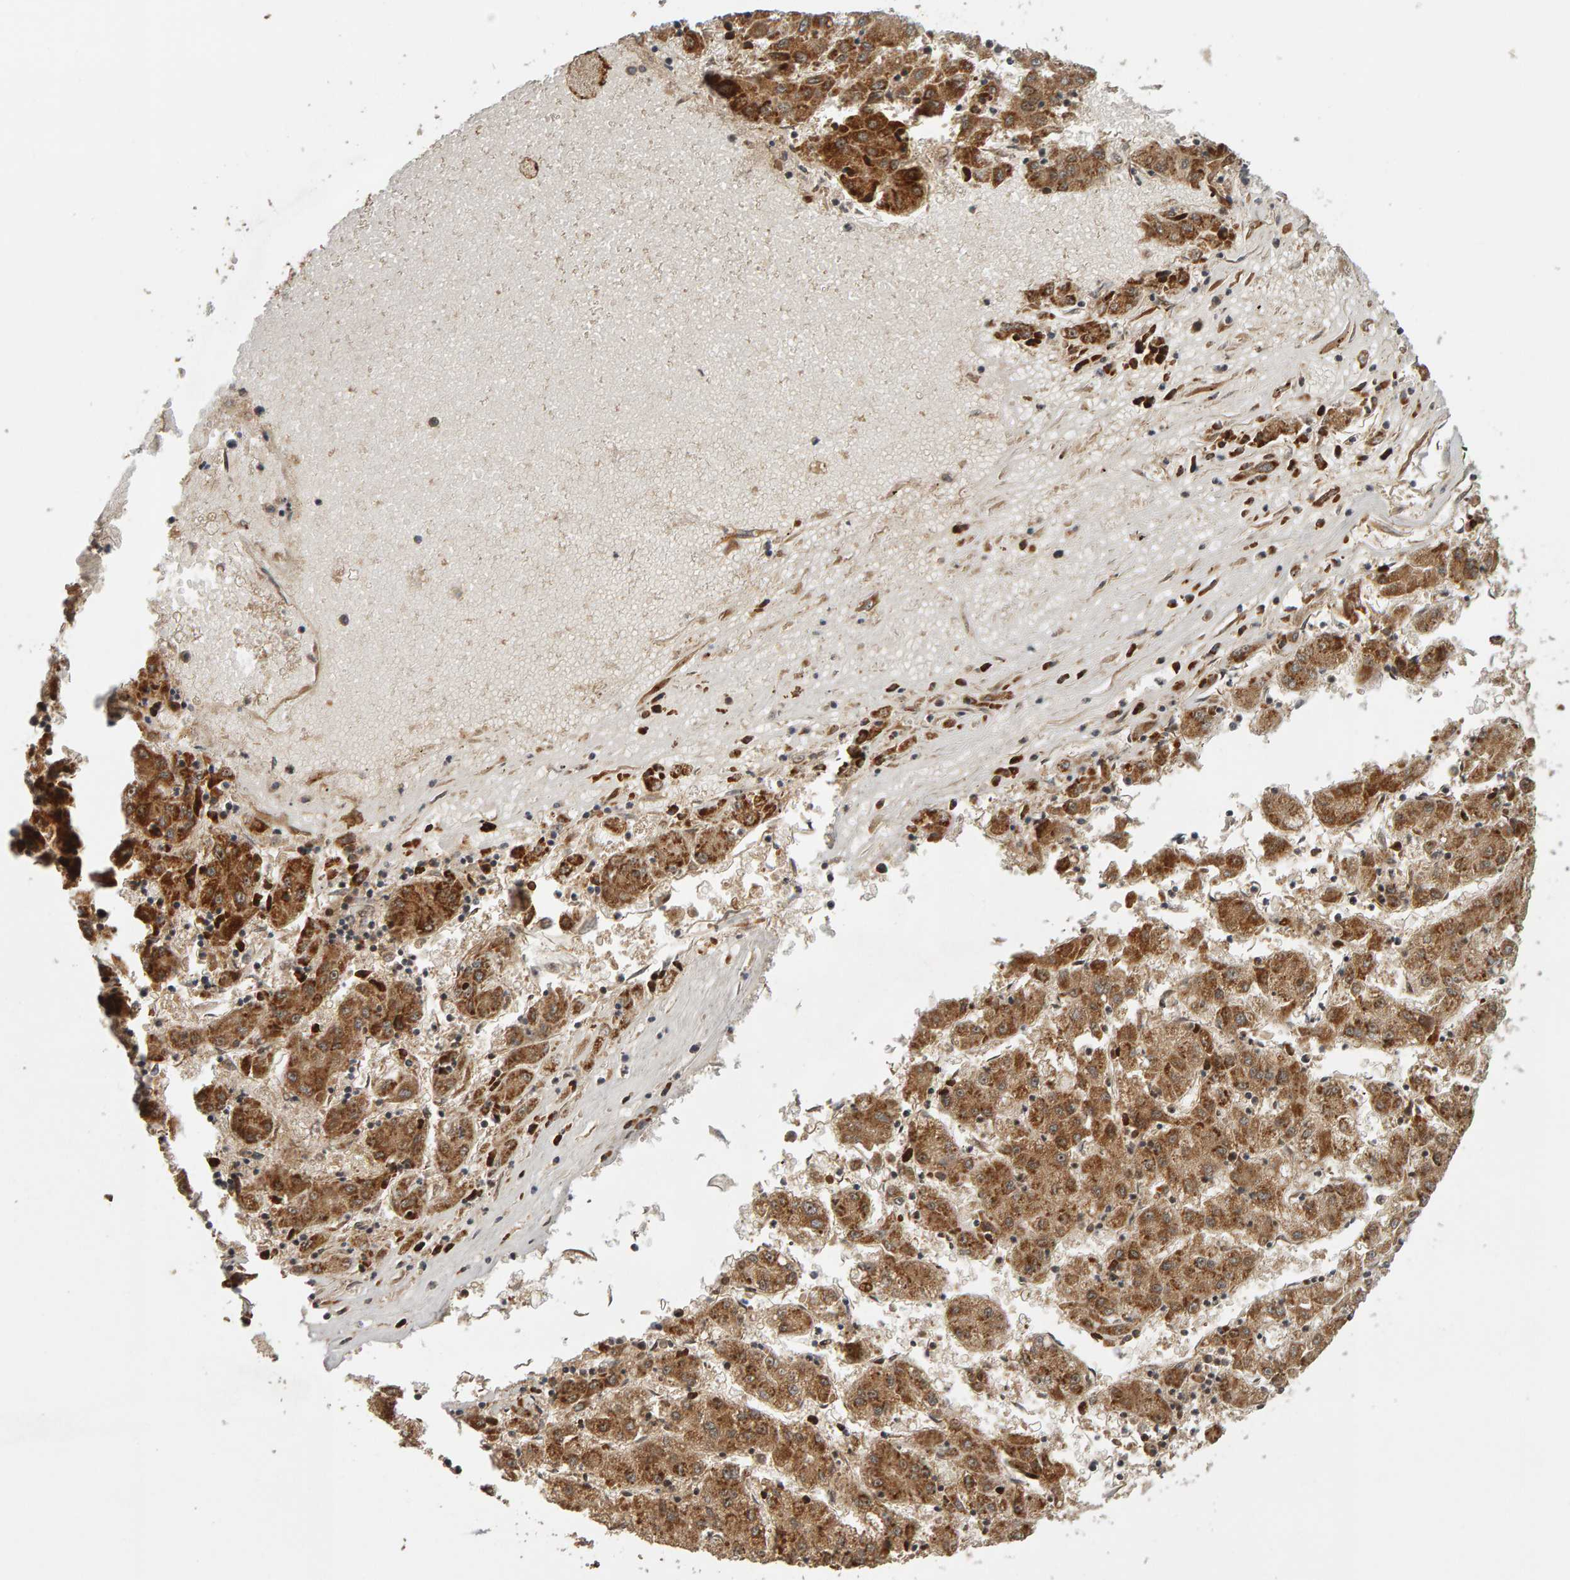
{"staining": {"intensity": "moderate", "quantity": ">75%", "location": "cytoplasmic/membranous"}, "tissue": "liver cancer", "cell_type": "Tumor cells", "image_type": "cancer", "snomed": [{"axis": "morphology", "description": "Carcinoma, Hepatocellular, NOS"}, {"axis": "topography", "description": "Liver"}], "caption": "Immunohistochemistry micrograph of neoplastic tissue: human liver cancer (hepatocellular carcinoma) stained using immunohistochemistry (IHC) demonstrates medium levels of moderate protein expression localized specifically in the cytoplasmic/membranous of tumor cells, appearing as a cytoplasmic/membranous brown color.", "gene": "ZFAND1", "patient": {"sex": "male", "age": 72}}